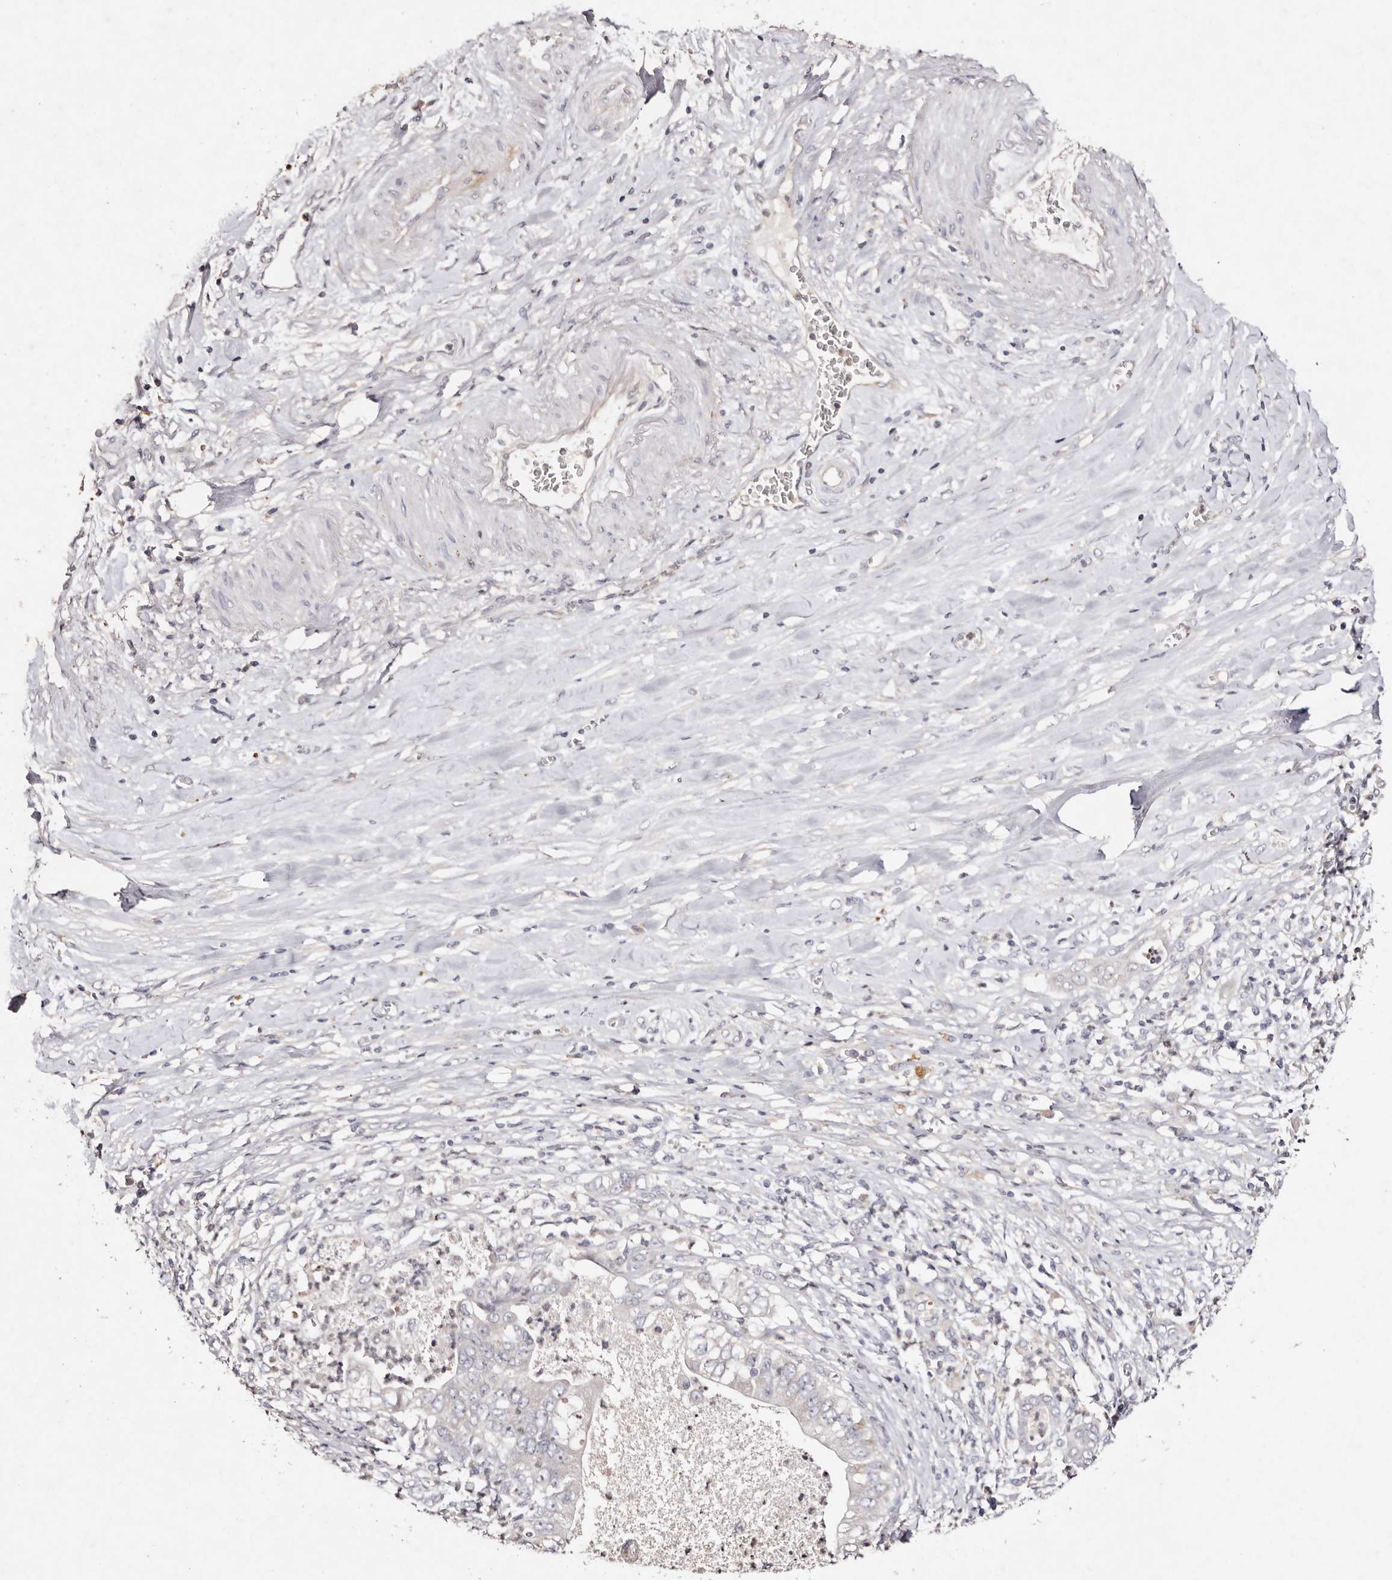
{"staining": {"intensity": "negative", "quantity": "none", "location": "none"}, "tissue": "pancreatic cancer", "cell_type": "Tumor cells", "image_type": "cancer", "snomed": [{"axis": "morphology", "description": "Adenocarcinoma, NOS"}, {"axis": "topography", "description": "Pancreas"}], "caption": "Human pancreatic cancer (adenocarcinoma) stained for a protein using immunohistochemistry (IHC) demonstrates no positivity in tumor cells.", "gene": "TSC2", "patient": {"sex": "female", "age": 78}}